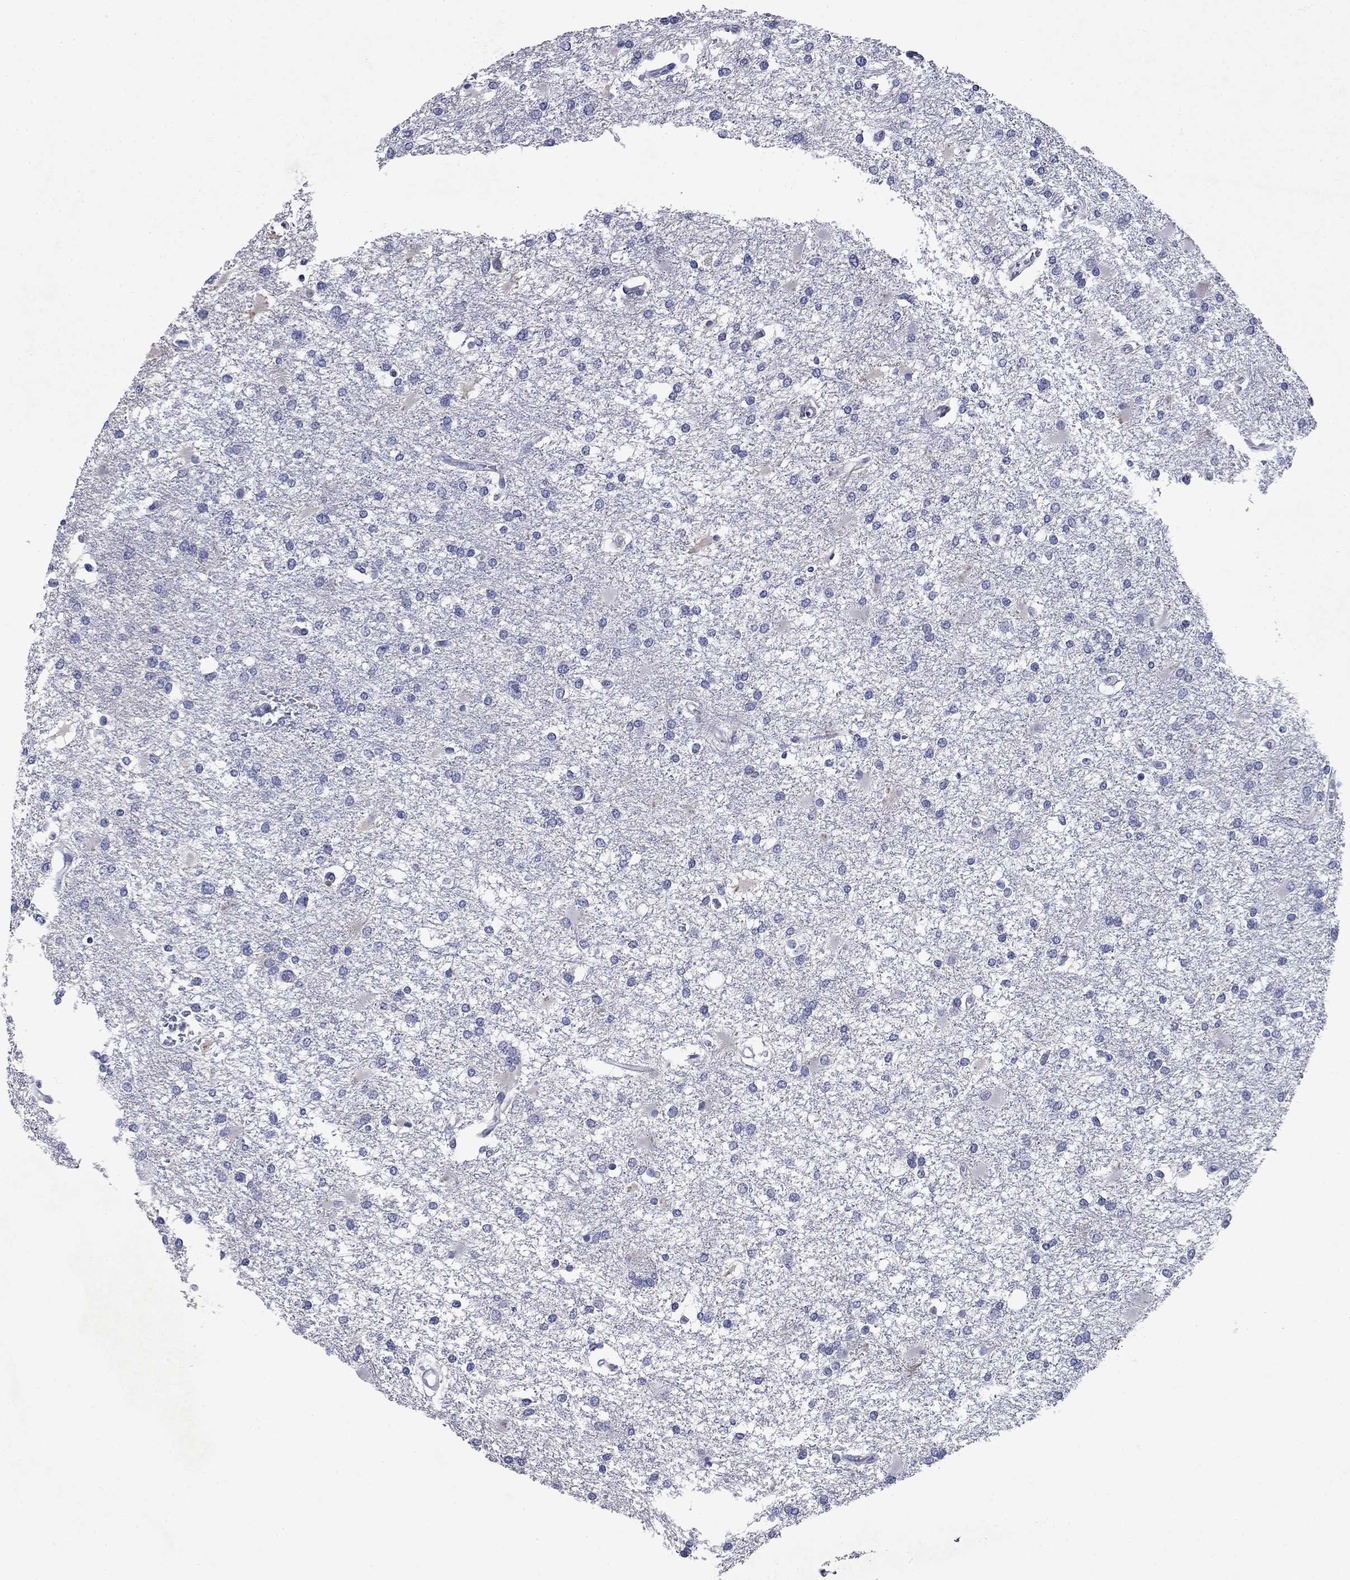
{"staining": {"intensity": "negative", "quantity": "none", "location": "none"}, "tissue": "glioma", "cell_type": "Tumor cells", "image_type": "cancer", "snomed": [{"axis": "morphology", "description": "Glioma, malignant, High grade"}, {"axis": "topography", "description": "Cerebral cortex"}], "caption": "Glioma was stained to show a protein in brown. There is no significant staining in tumor cells. (Immunohistochemistry, brightfield microscopy, high magnification).", "gene": "SULT2B1", "patient": {"sex": "male", "age": 79}}